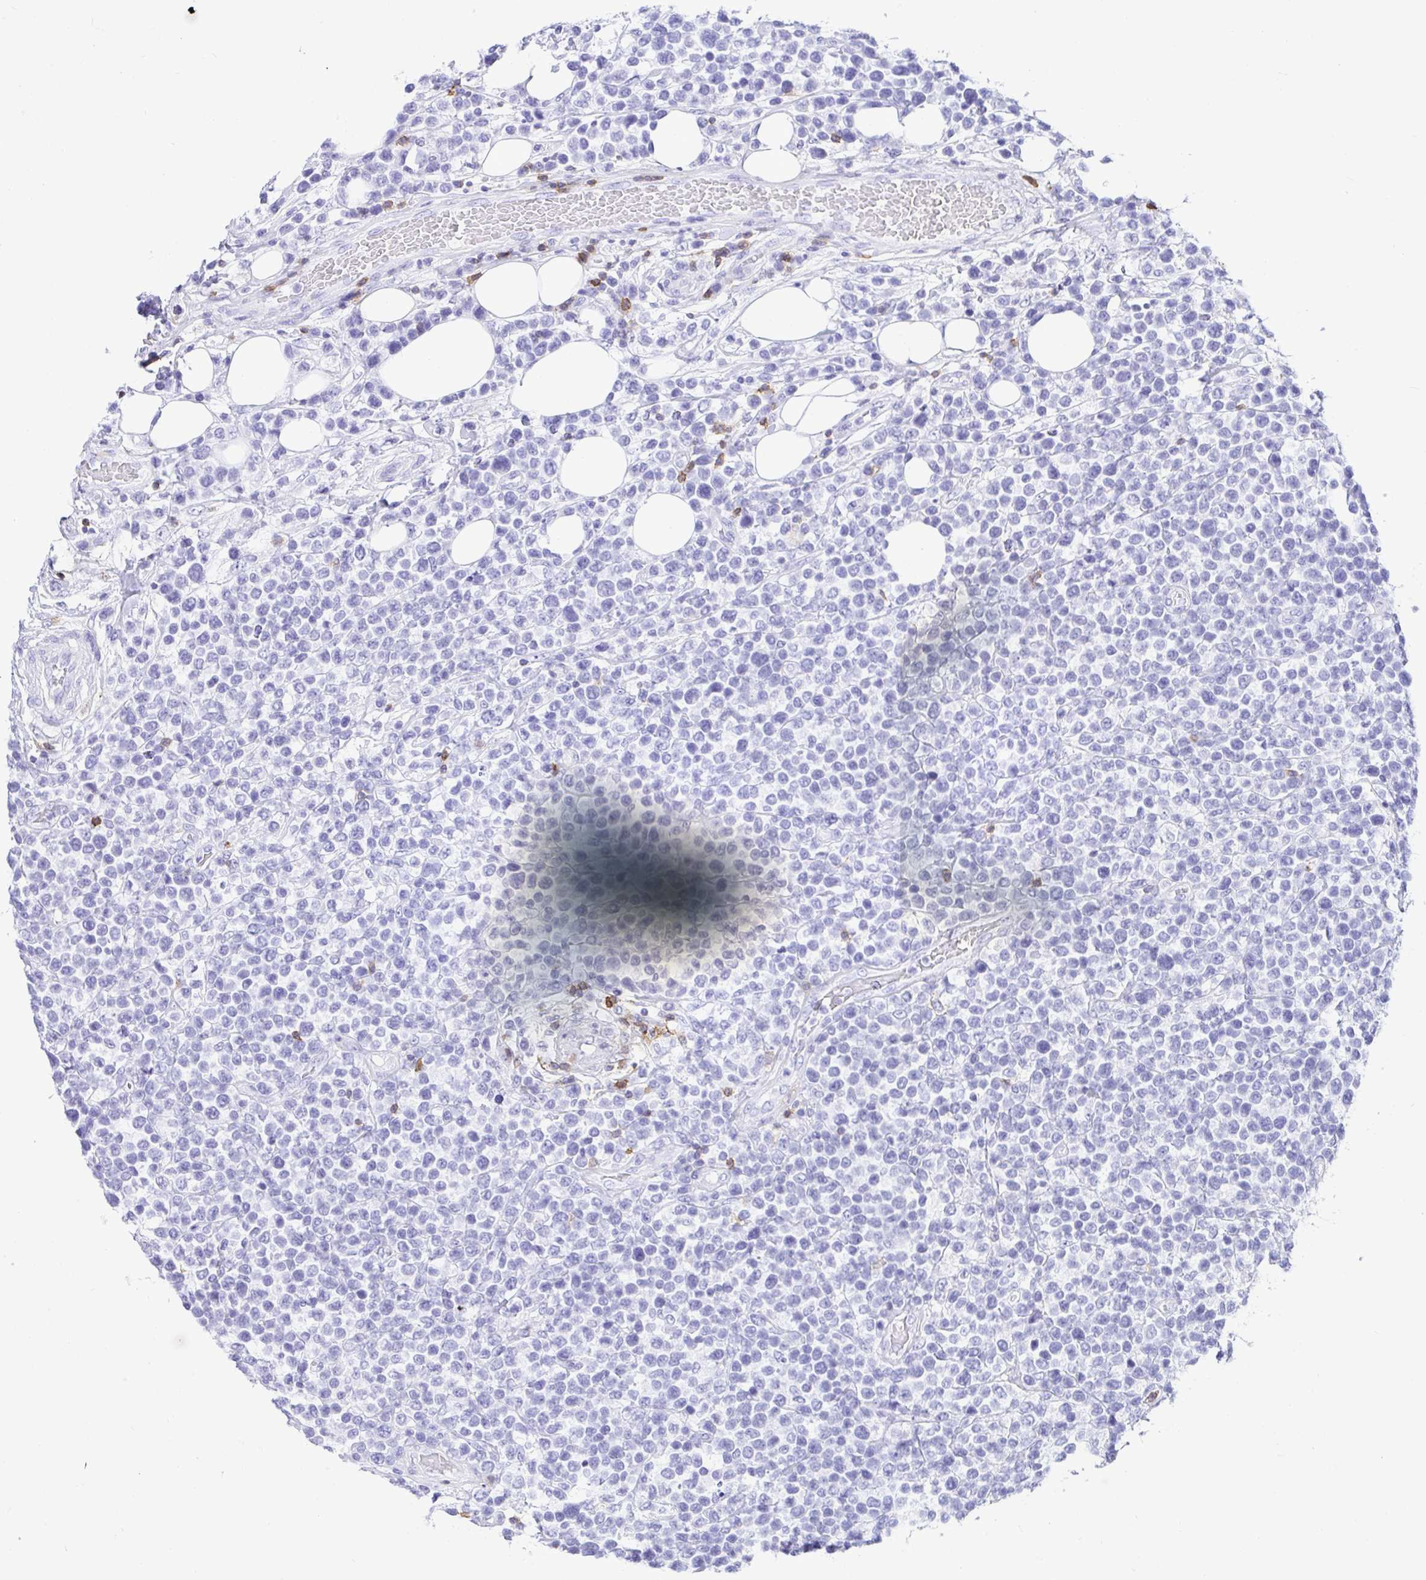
{"staining": {"intensity": "negative", "quantity": "none", "location": "none"}, "tissue": "lymphoma", "cell_type": "Tumor cells", "image_type": "cancer", "snomed": [{"axis": "morphology", "description": "Malignant lymphoma, non-Hodgkin's type, Low grade"}, {"axis": "topography", "description": "Lymph node"}], "caption": "The immunohistochemistry image has no significant staining in tumor cells of low-grade malignant lymphoma, non-Hodgkin's type tissue.", "gene": "CD5", "patient": {"sex": "male", "age": 60}}